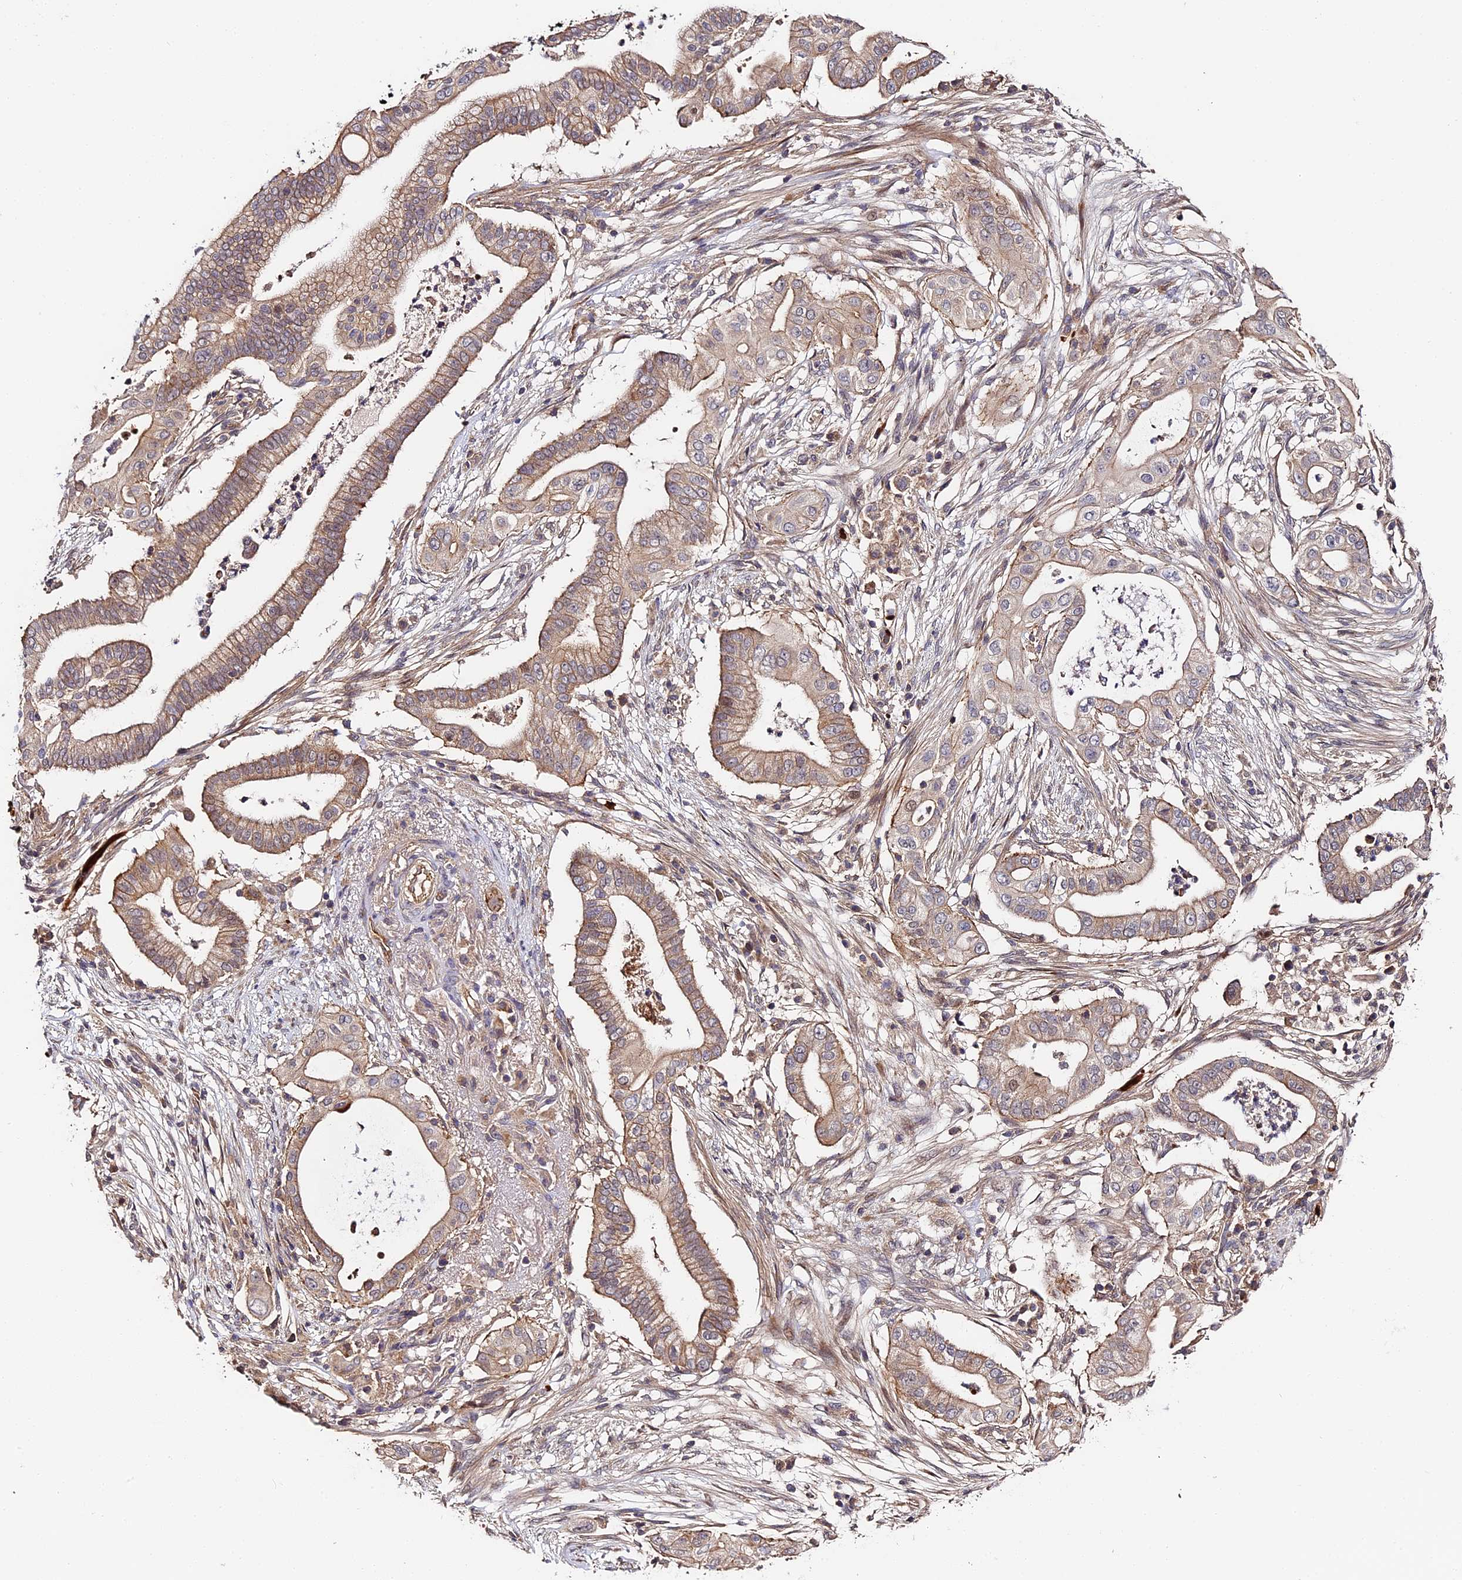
{"staining": {"intensity": "weak", "quantity": ">75%", "location": "cytoplasmic/membranous"}, "tissue": "pancreatic cancer", "cell_type": "Tumor cells", "image_type": "cancer", "snomed": [{"axis": "morphology", "description": "Adenocarcinoma, NOS"}, {"axis": "topography", "description": "Pancreas"}], "caption": "Protein staining shows weak cytoplasmic/membranous positivity in about >75% of tumor cells in pancreatic cancer.", "gene": "MISP3", "patient": {"sex": "male", "age": 68}}